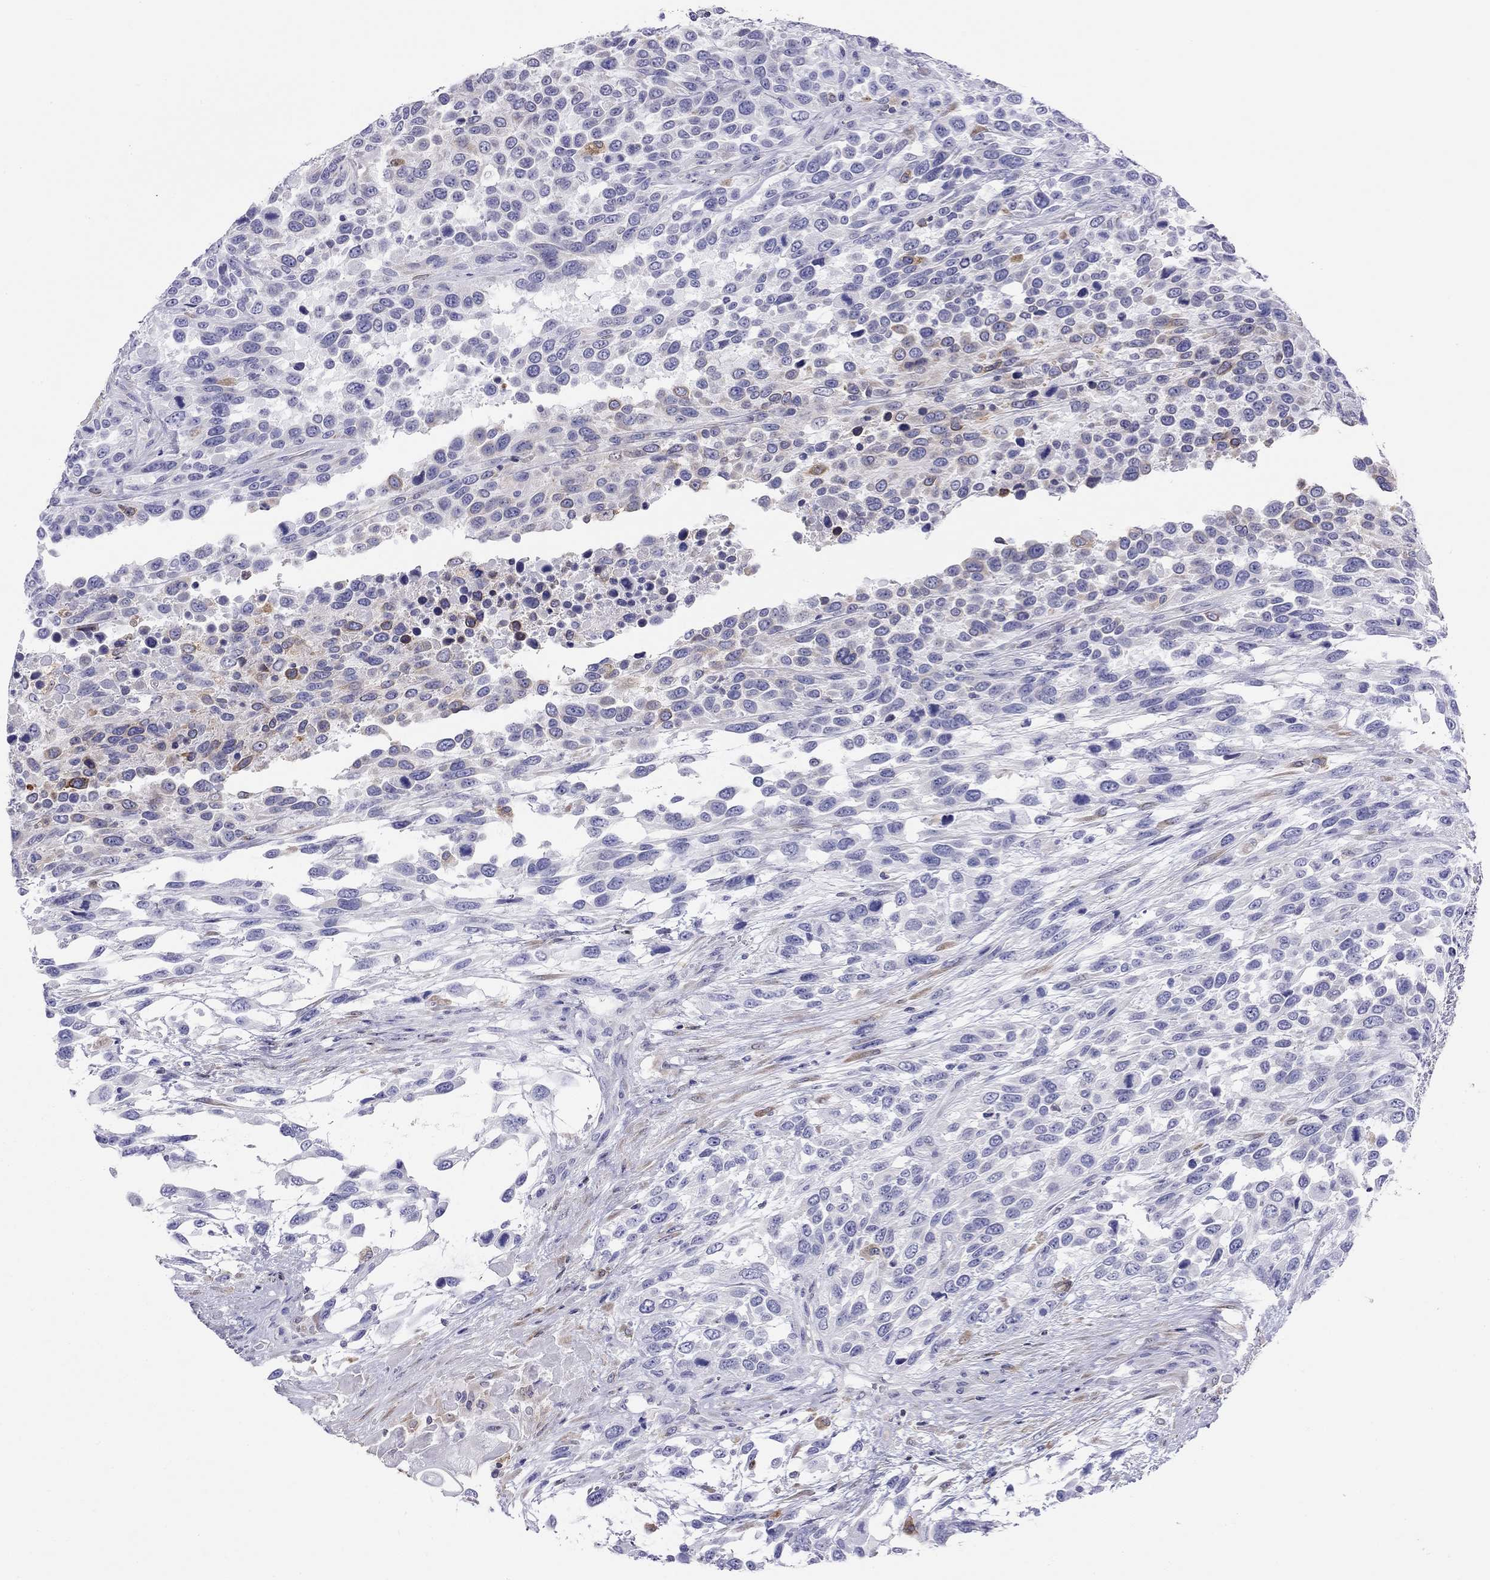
{"staining": {"intensity": "negative", "quantity": "none", "location": "none"}, "tissue": "urothelial cancer", "cell_type": "Tumor cells", "image_type": "cancer", "snomed": [{"axis": "morphology", "description": "Urothelial carcinoma, High grade"}, {"axis": "topography", "description": "Urinary bladder"}], "caption": "High magnification brightfield microscopy of urothelial cancer stained with DAB (3,3'-diaminobenzidine) (brown) and counterstained with hematoxylin (blue): tumor cells show no significant staining. (Brightfield microscopy of DAB immunohistochemistry at high magnification).", "gene": "SLC46A2", "patient": {"sex": "female", "age": 70}}